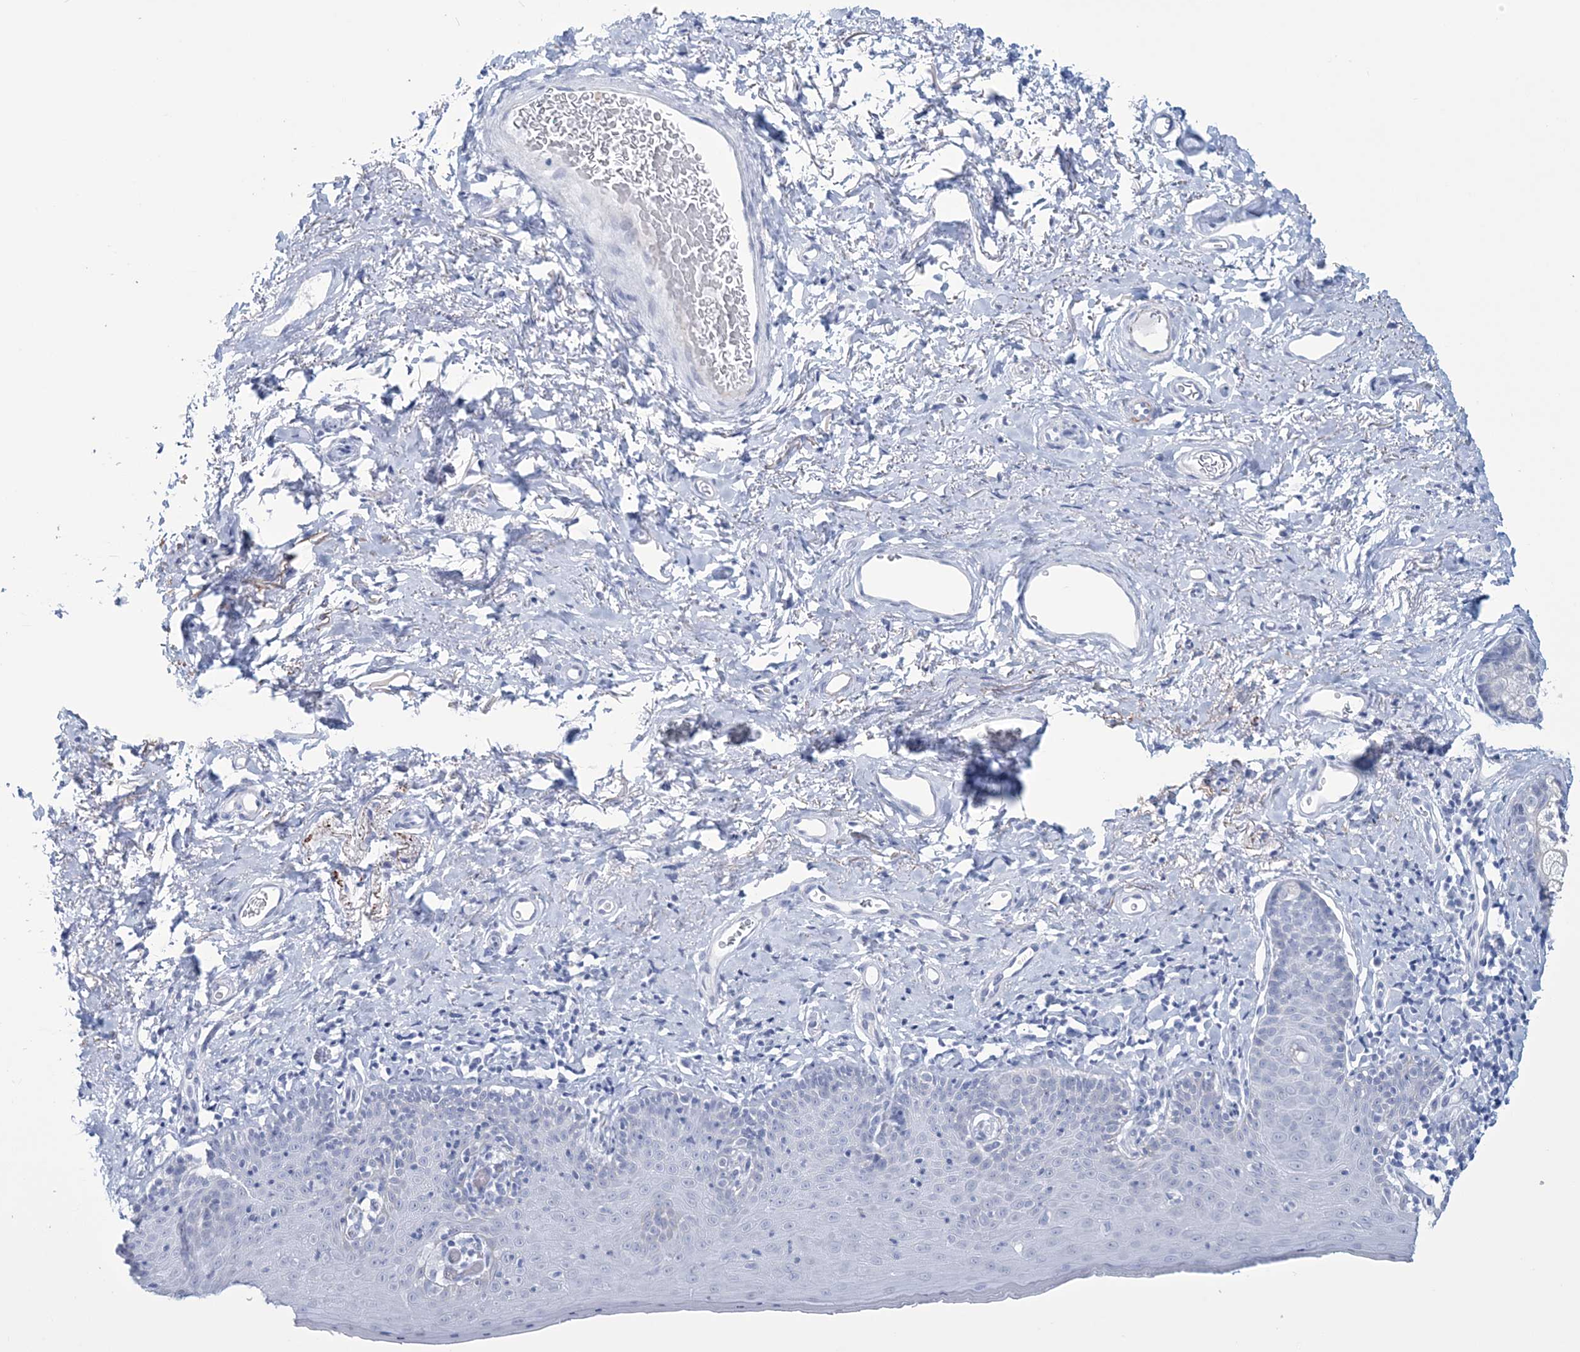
{"staining": {"intensity": "weak", "quantity": "<25%", "location": "cytoplasmic/membranous"}, "tissue": "skin", "cell_type": "Epidermal cells", "image_type": "normal", "snomed": [{"axis": "morphology", "description": "Normal tissue, NOS"}, {"axis": "topography", "description": "Vulva"}], "caption": "Epidermal cells show no significant expression in normal skin.", "gene": "DPCD", "patient": {"sex": "female", "age": 66}}